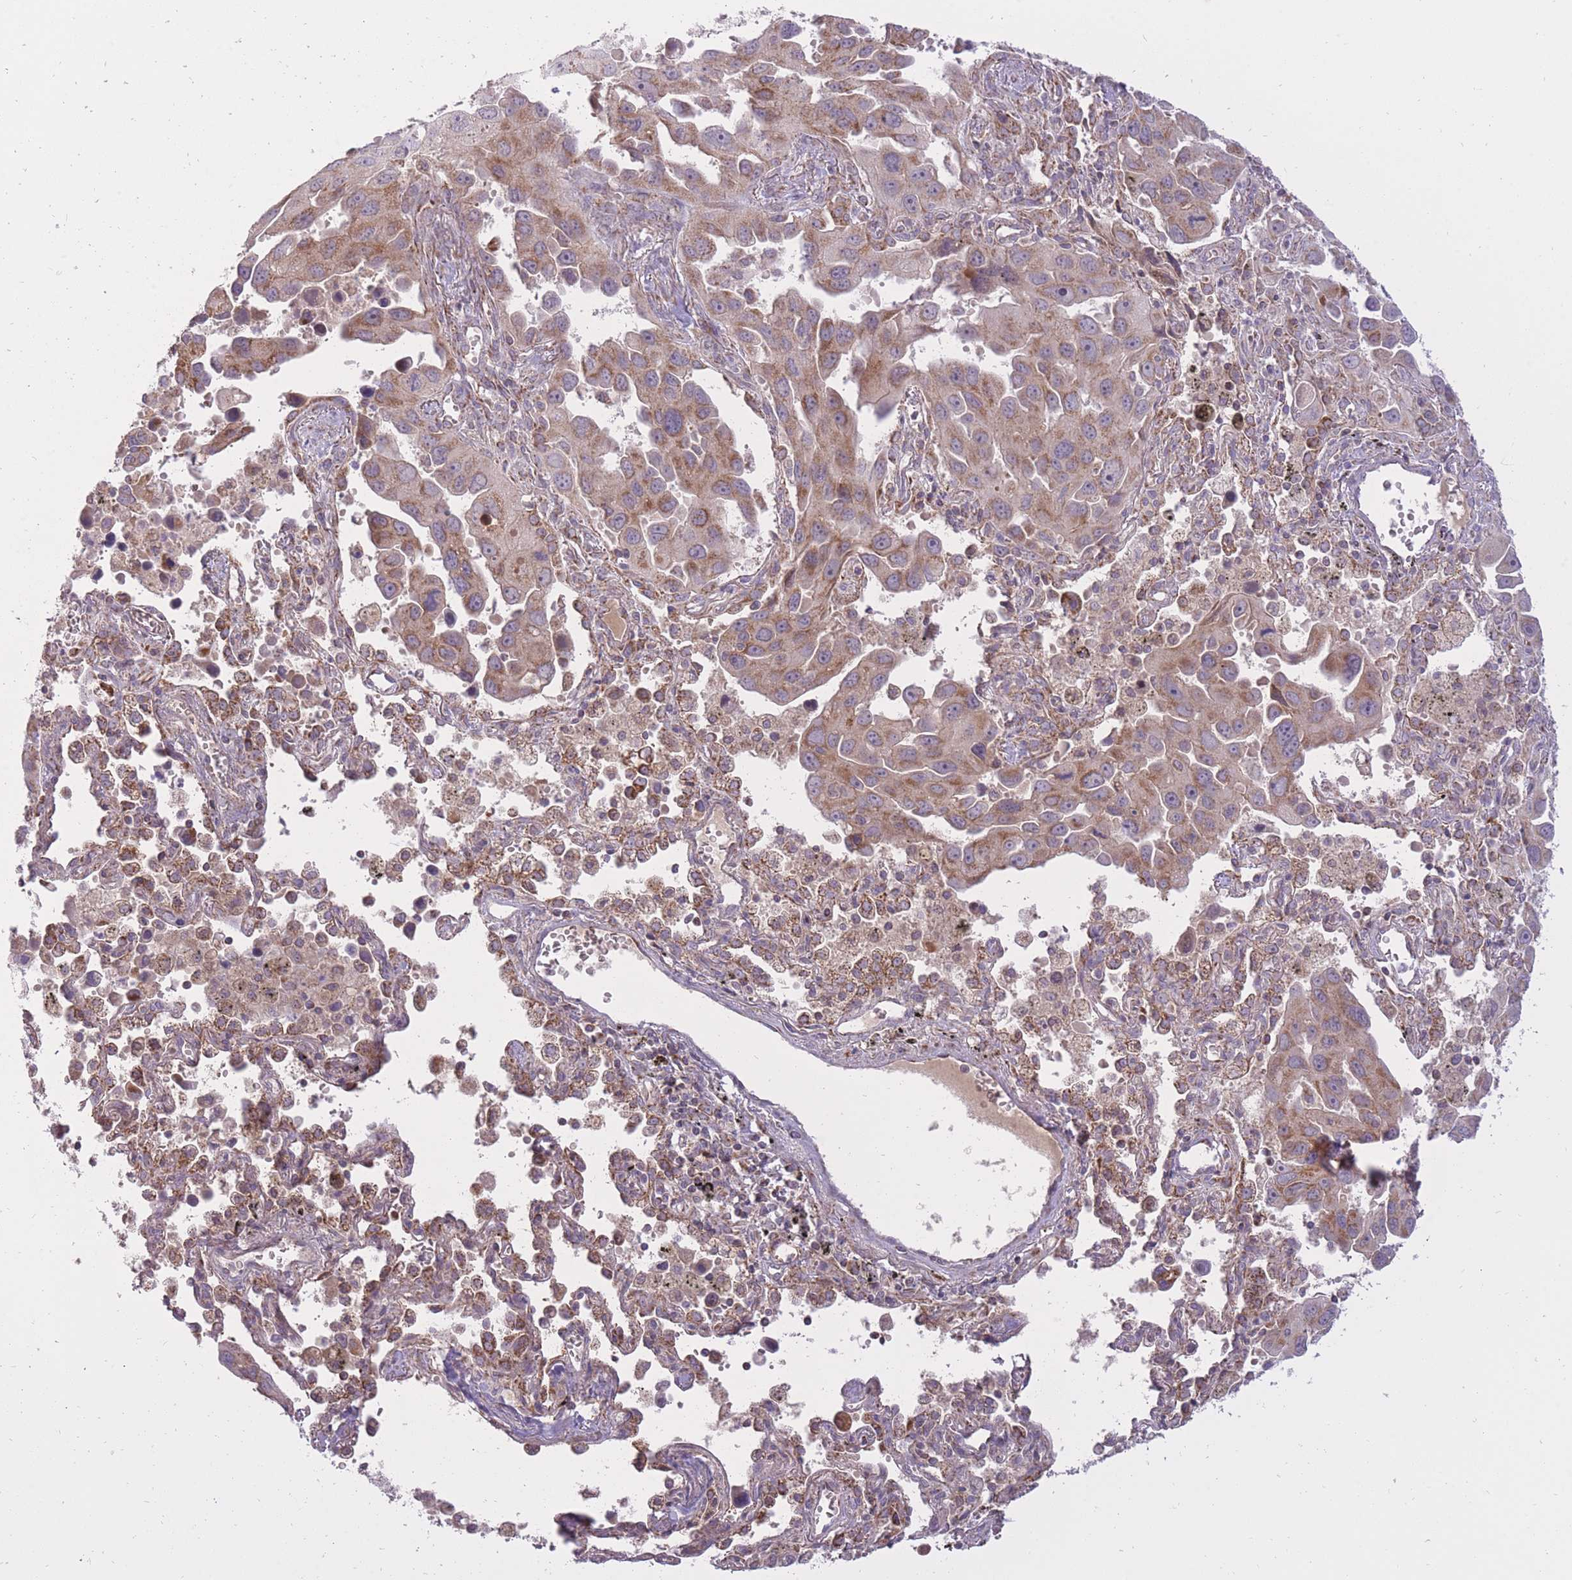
{"staining": {"intensity": "moderate", "quantity": ">75%", "location": "cytoplasmic/membranous"}, "tissue": "lung cancer", "cell_type": "Tumor cells", "image_type": "cancer", "snomed": [{"axis": "morphology", "description": "Adenocarcinoma, NOS"}, {"axis": "topography", "description": "Lung"}], "caption": "IHC staining of adenocarcinoma (lung), which displays medium levels of moderate cytoplasmic/membranous positivity in about >75% of tumor cells indicating moderate cytoplasmic/membranous protein positivity. The staining was performed using DAB (brown) for protein detection and nuclei were counterstained in hematoxylin (blue).", "gene": "LIN7C", "patient": {"sex": "male", "age": 66}}